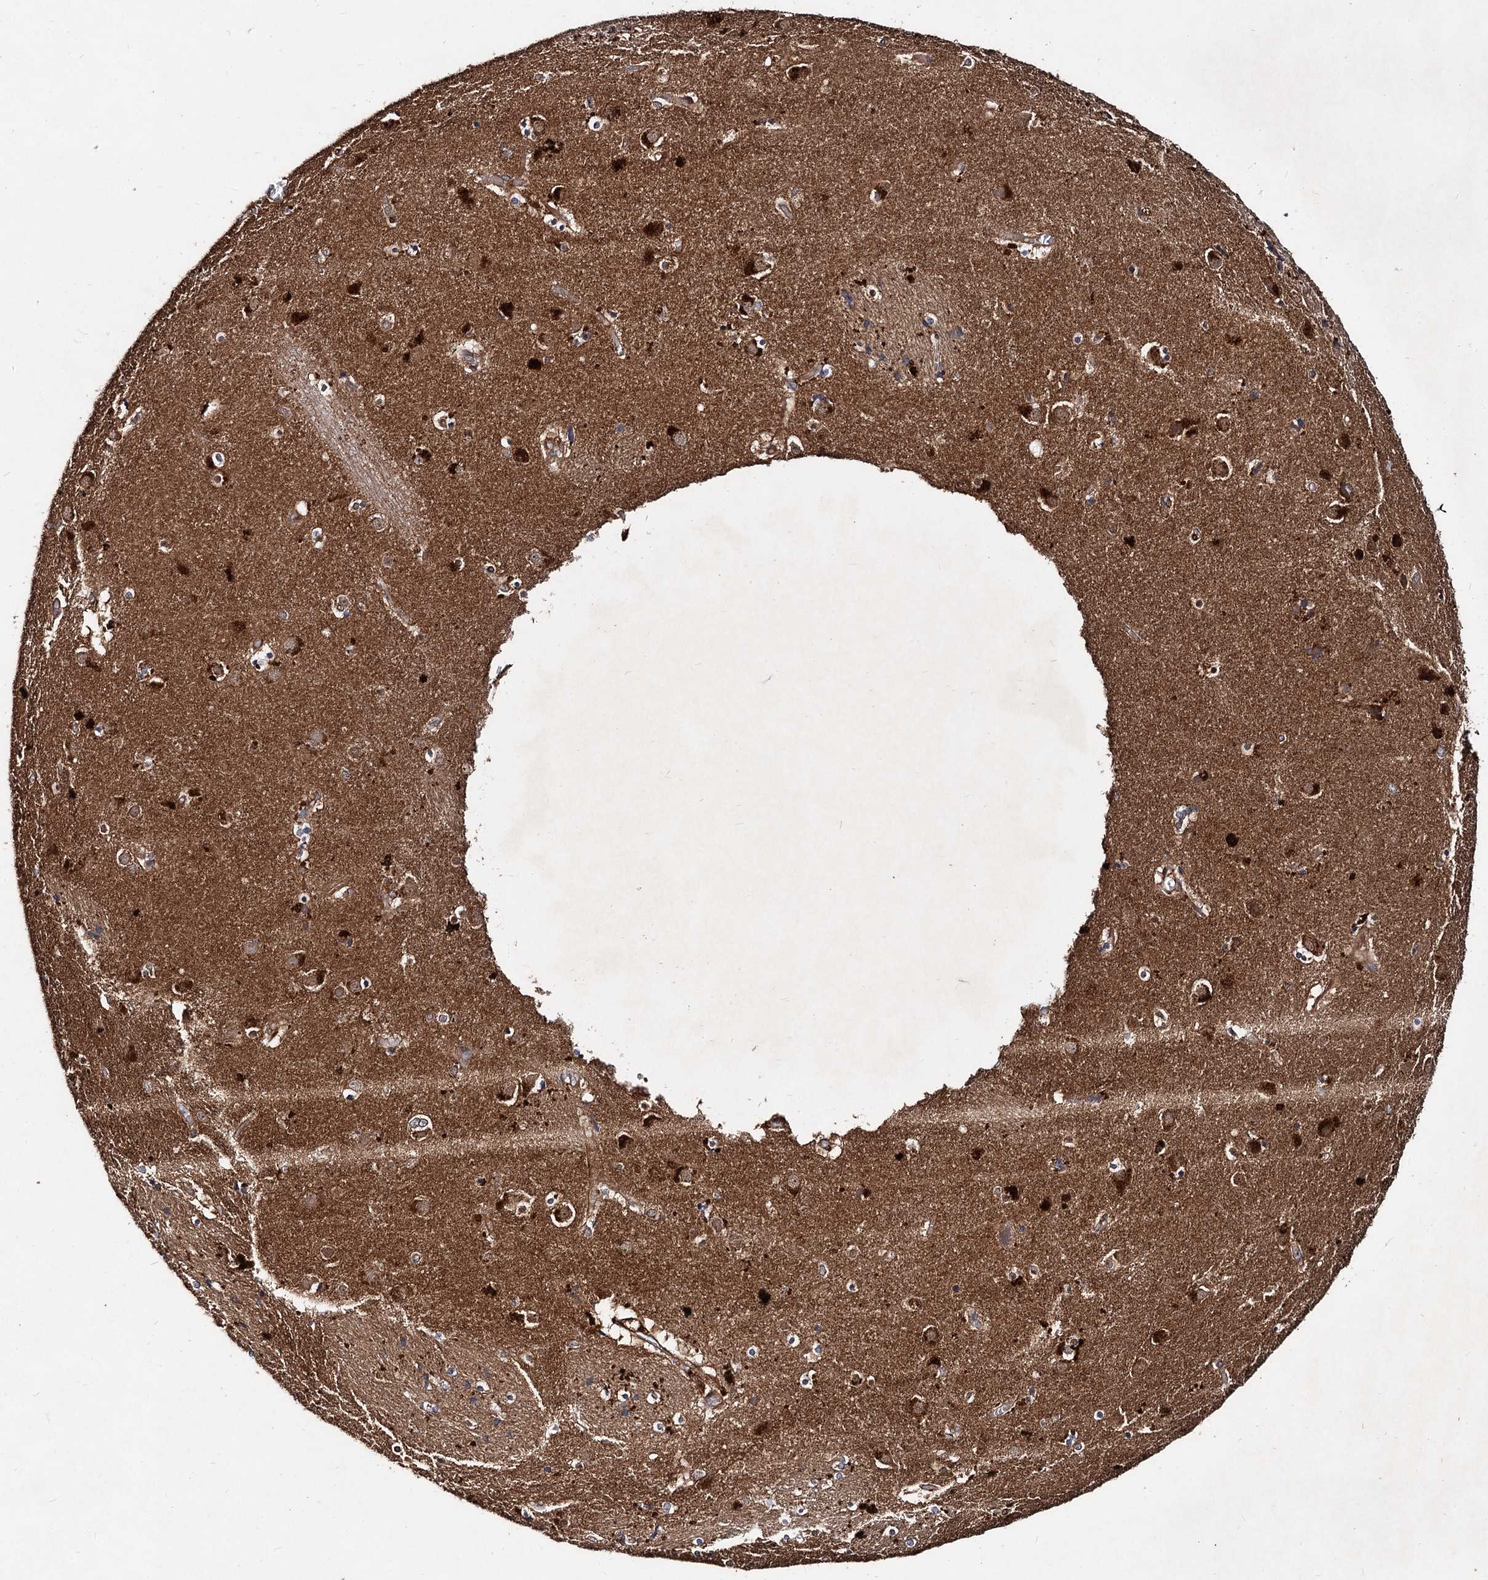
{"staining": {"intensity": "strong", "quantity": "<25%", "location": "cytoplasmic/membranous"}, "tissue": "caudate", "cell_type": "Glial cells", "image_type": "normal", "snomed": [{"axis": "morphology", "description": "Normal tissue, NOS"}, {"axis": "topography", "description": "Lateral ventricle wall"}], "caption": "Caudate stained with a brown dye exhibits strong cytoplasmic/membranous positive positivity in about <25% of glial cells.", "gene": "VPS29", "patient": {"sex": "male", "age": 70}}